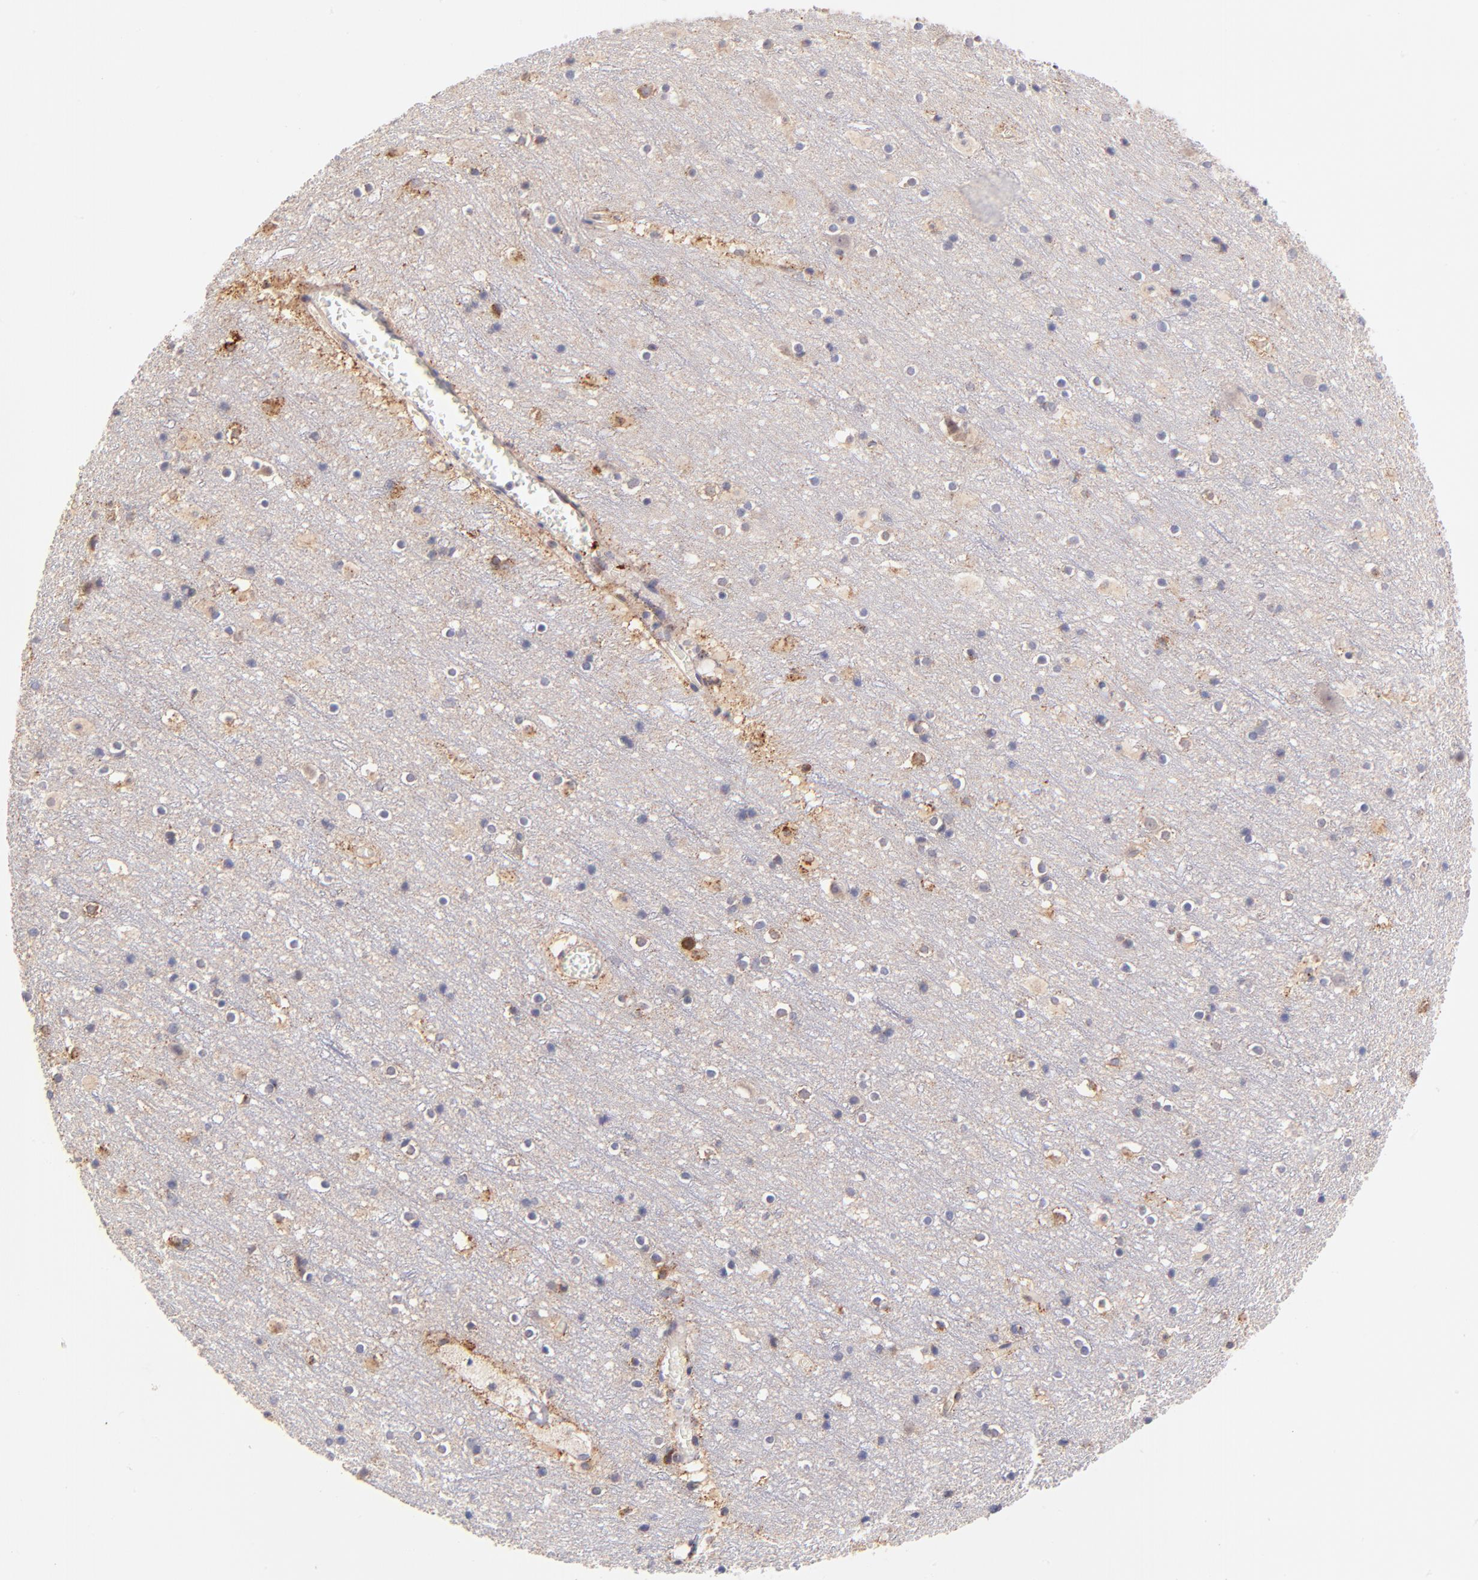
{"staining": {"intensity": "moderate", "quantity": ">75%", "location": "cytoplasmic/membranous"}, "tissue": "cerebral cortex", "cell_type": "Endothelial cells", "image_type": "normal", "snomed": [{"axis": "morphology", "description": "Normal tissue, NOS"}, {"axis": "topography", "description": "Cerebral cortex"}], "caption": "A high-resolution photomicrograph shows immunohistochemistry (IHC) staining of normal cerebral cortex, which demonstrates moderate cytoplasmic/membranous staining in approximately >75% of endothelial cells.", "gene": "SPARC", "patient": {"sex": "male", "age": 45}}